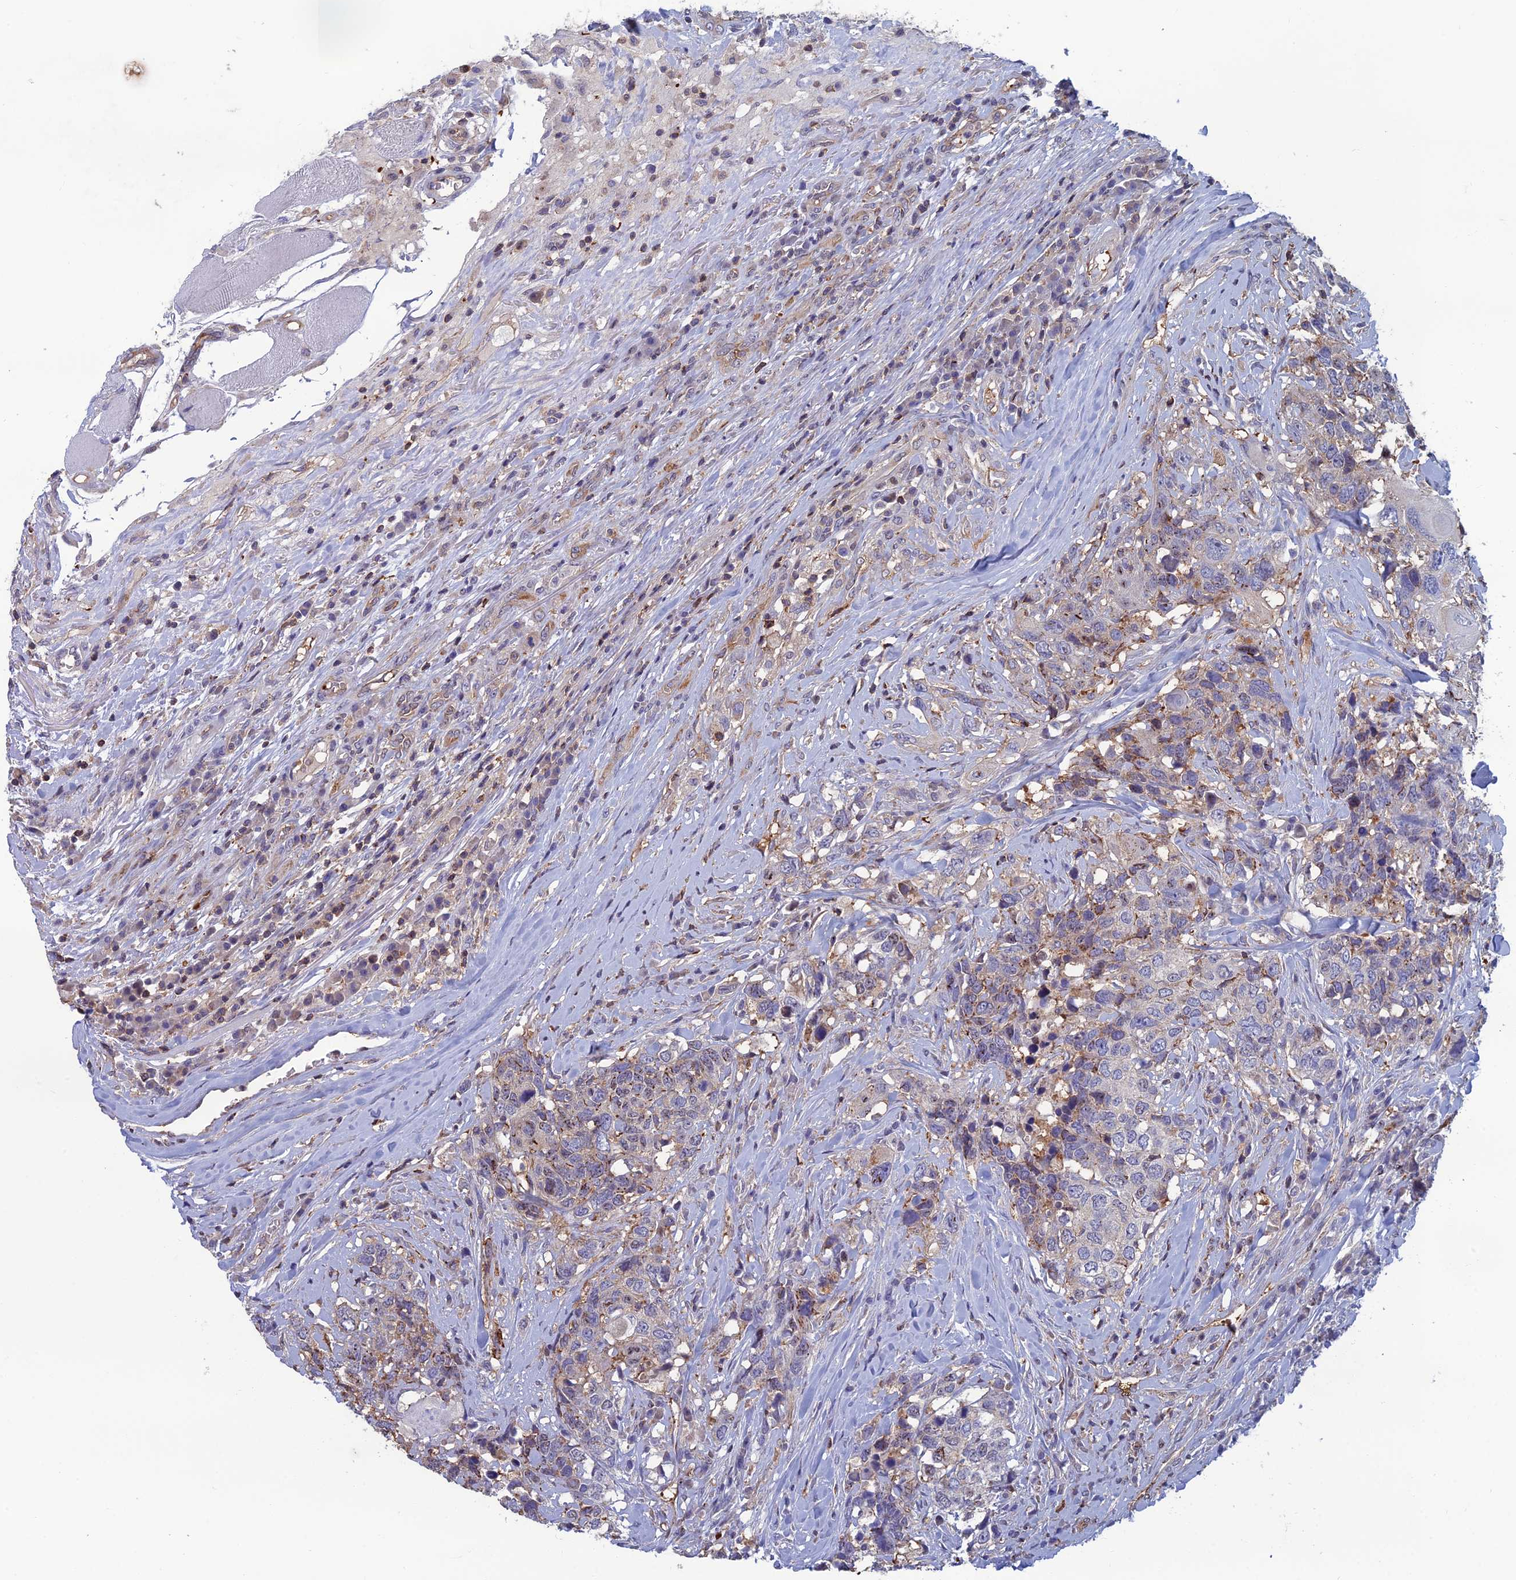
{"staining": {"intensity": "negative", "quantity": "none", "location": "none"}, "tissue": "head and neck cancer", "cell_type": "Tumor cells", "image_type": "cancer", "snomed": [{"axis": "morphology", "description": "Squamous cell carcinoma, NOS"}, {"axis": "topography", "description": "Head-Neck"}], "caption": "This micrograph is of head and neck cancer (squamous cell carcinoma) stained with immunohistochemistry to label a protein in brown with the nuclei are counter-stained blue. There is no positivity in tumor cells. Brightfield microscopy of immunohistochemistry (IHC) stained with DAB (brown) and hematoxylin (blue), captured at high magnification.", "gene": "C15orf62", "patient": {"sex": "male", "age": 66}}